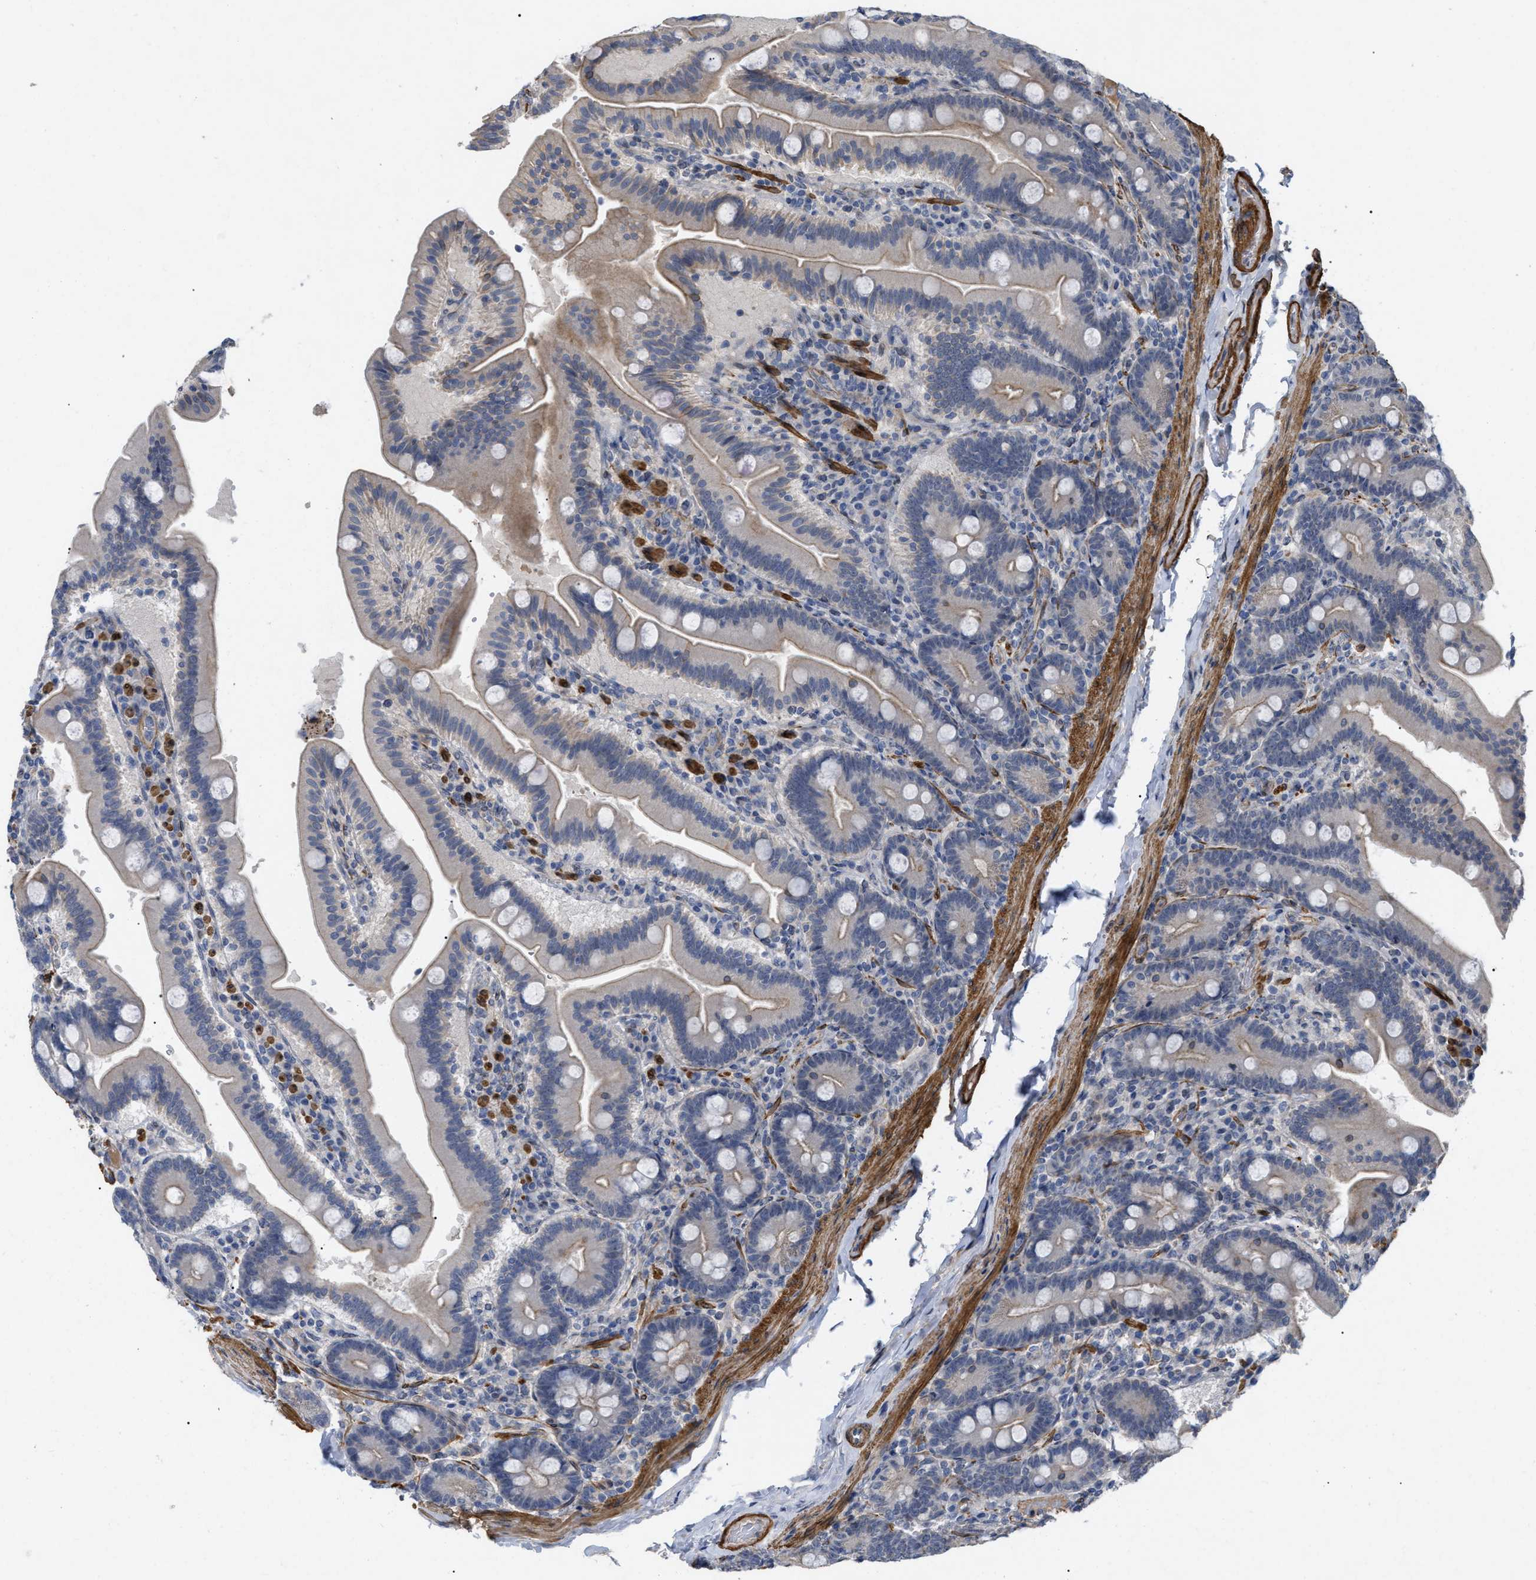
{"staining": {"intensity": "weak", "quantity": "<25%", "location": "cytoplasmic/membranous"}, "tissue": "duodenum", "cell_type": "Glandular cells", "image_type": "normal", "snomed": [{"axis": "morphology", "description": "Normal tissue, NOS"}, {"axis": "topography", "description": "Duodenum"}], "caption": "DAB (3,3'-diaminobenzidine) immunohistochemical staining of benign human duodenum reveals no significant expression in glandular cells. (Stains: DAB immunohistochemistry with hematoxylin counter stain, Microscopy: brightfield microscopy at high magnification).", "gene": "ST6GALNAC6", "patient": {"sex": "male", "age": 54}}